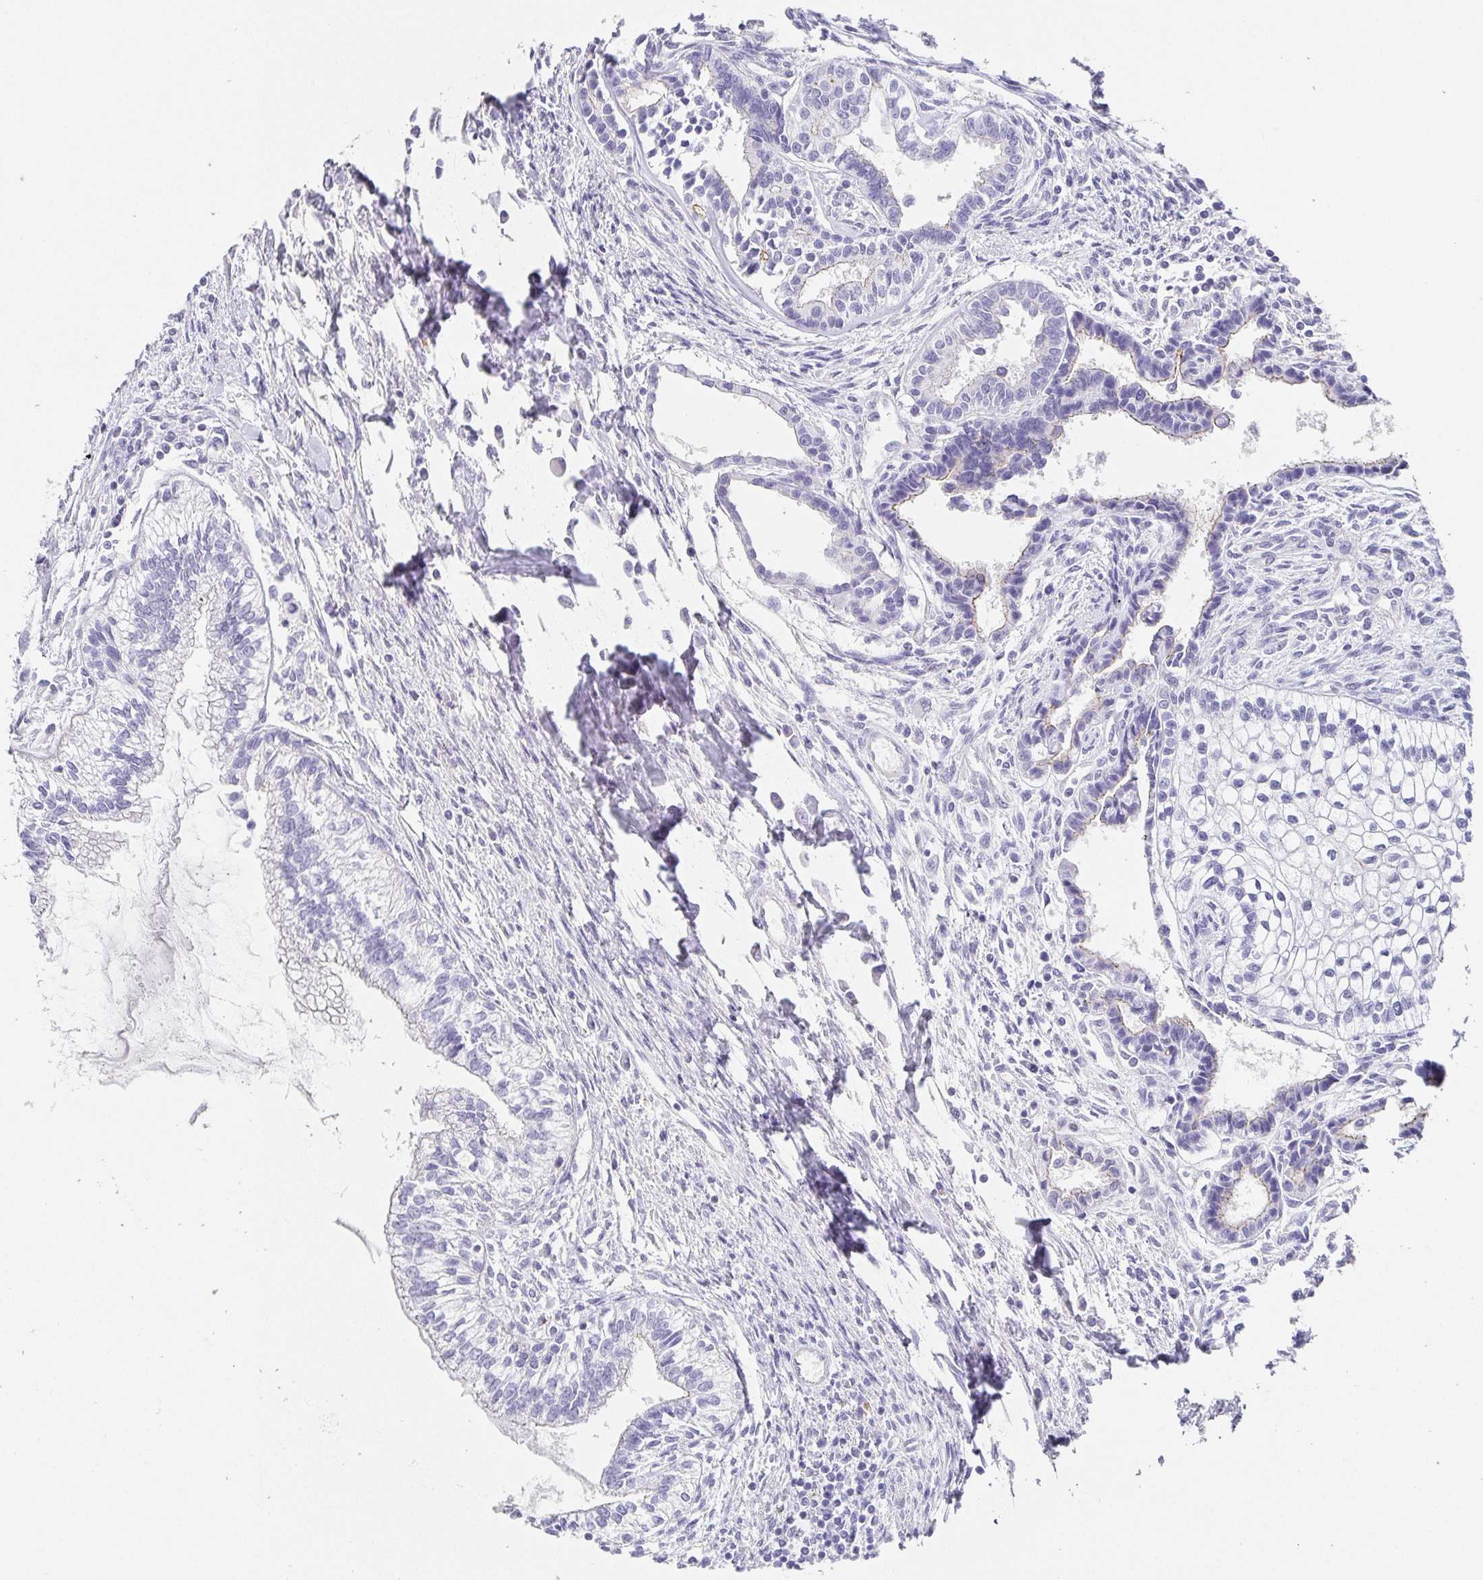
{"staining": {"intensity": "negative", "quantity": "none", "location": "none"}, "tissue": "testis cancer", "cell_type": "Tumor cells", "image_type": "cancer", "snomed": [{"axis": "morphology", "description": "Carcinoma, Embryonal, NOS"}, {"axis": "topography", "description": "Testis"}], "caption": "The image demonstrates no significant positivity in tumor cells of testis cancer.", "gene": "PDX1", "patient": {"sex": "male", "age": 37}}